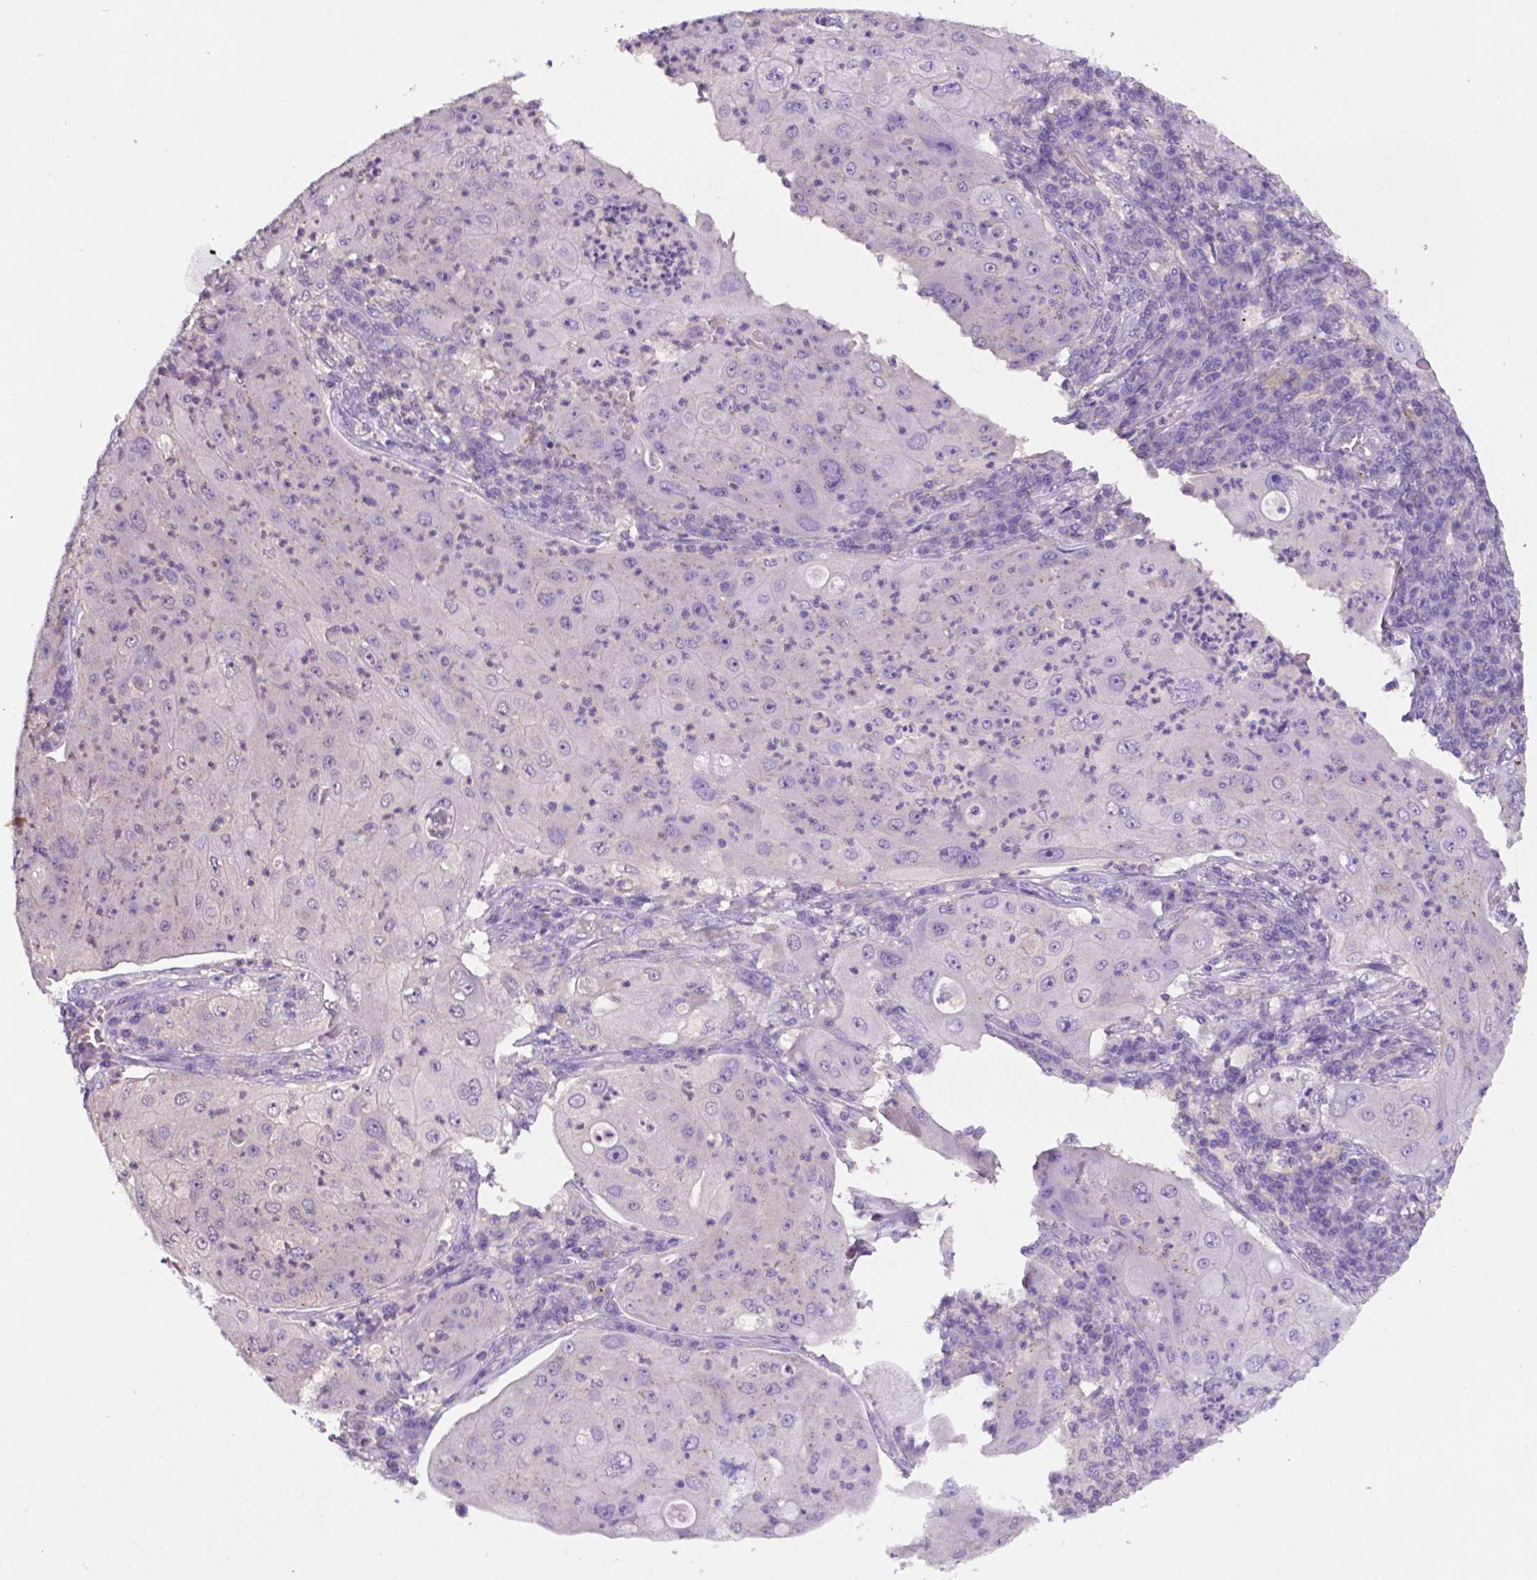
{"staining": {"intensity": "negative", "quantity": "none", "location": "none"}, "tissue": "lung cancer", "cell_type": "Tumor cells", "image_type": "cancer", "snomed": [{"axis": "morphology", "description": "Squamous cell carcinoma, NOS"}, {"axis": "topography", "description": "Lung"}], "caption": "This histopathology image is of squamous cell carcinoma (lung) stained with IHC to label a protein in brown with the nuclei are counter-stained blue. There is no positivity in tumor cells.", "gene": "PRPS2", "patient": {"sex": "female", "age": 59}}